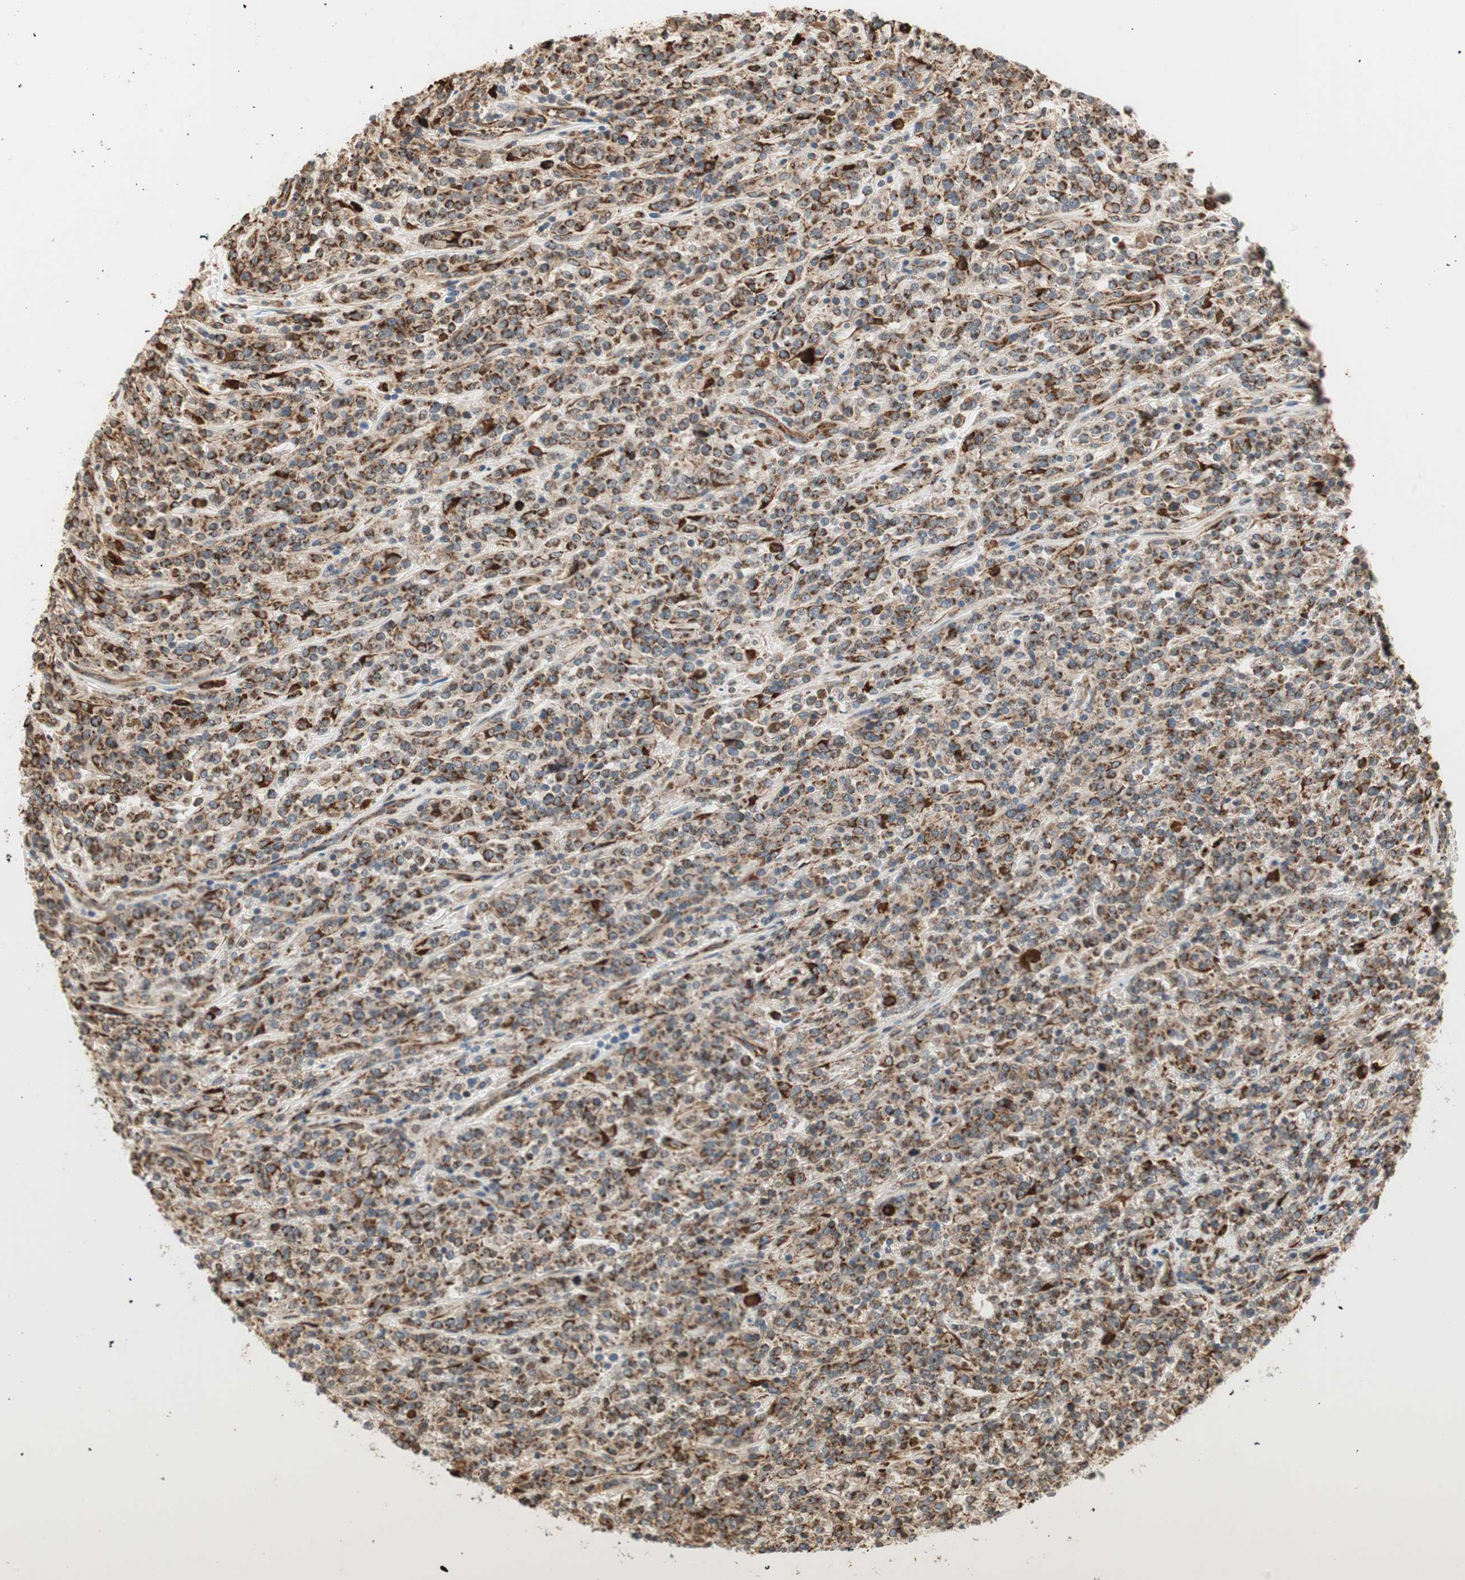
{"staining": {"intensity": "strong", "quantity": ">75%", "location": "cytoplasmic/membranous"}, "tissue": "lymphoma", "cell_type": "Tumor cells", "image_type": "cancer", "snomed": [{"axis": "morphology", "description": "Malignant lymphoma, non-Hodgkin's type, High grade"}, {"axis": "topography", "description": "Soft tissue"}], "caption": "Lymphoma tissue shows strong cytoplasmic/membranous staining in approximately >75% of tumor cells, visualized by immunohistochemistry.", "gene": "P4HA1", "patient": {"sex": "male", "age": 18}}